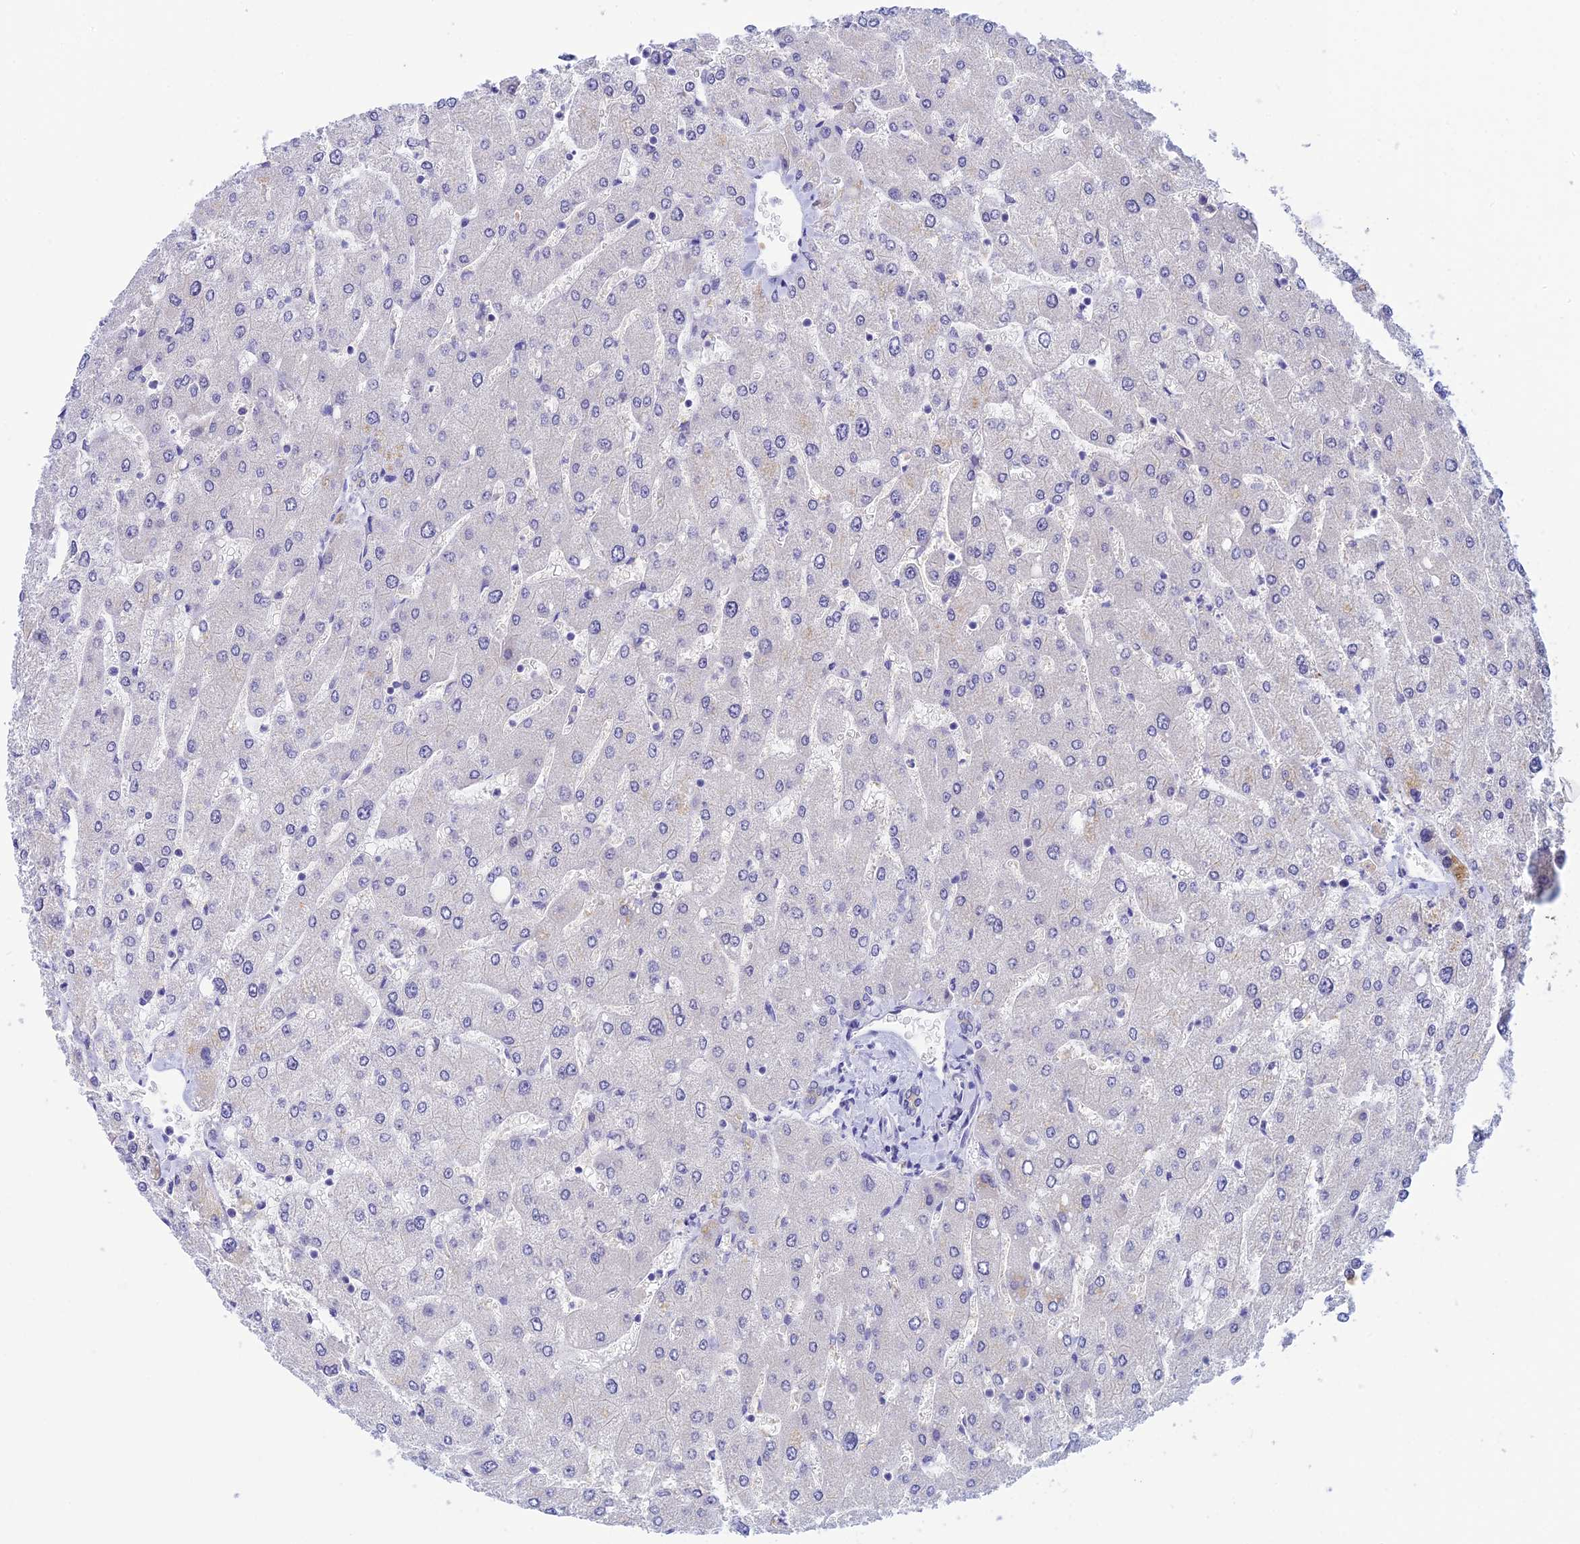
{"staining": {"intensity": "negative", "quantity": "none", "location": "none"}, "tissue": "liver", "cell_type": "Cholangiocytes", "image_type": "normal", "snomed": [{"axis": "morphology", "description": "Normal tissue, NOS"}, {"axis": "topography", "description": "Liver"}], "caption": "Protein analysis of unremarkable liver exhibits no significant staining in cholangiocytes. (Immunohistochemistry, brightfield microscopy, high magnification).", "gene": "RASGEF1B", "patient": {"sex": "male", "age": 55}}